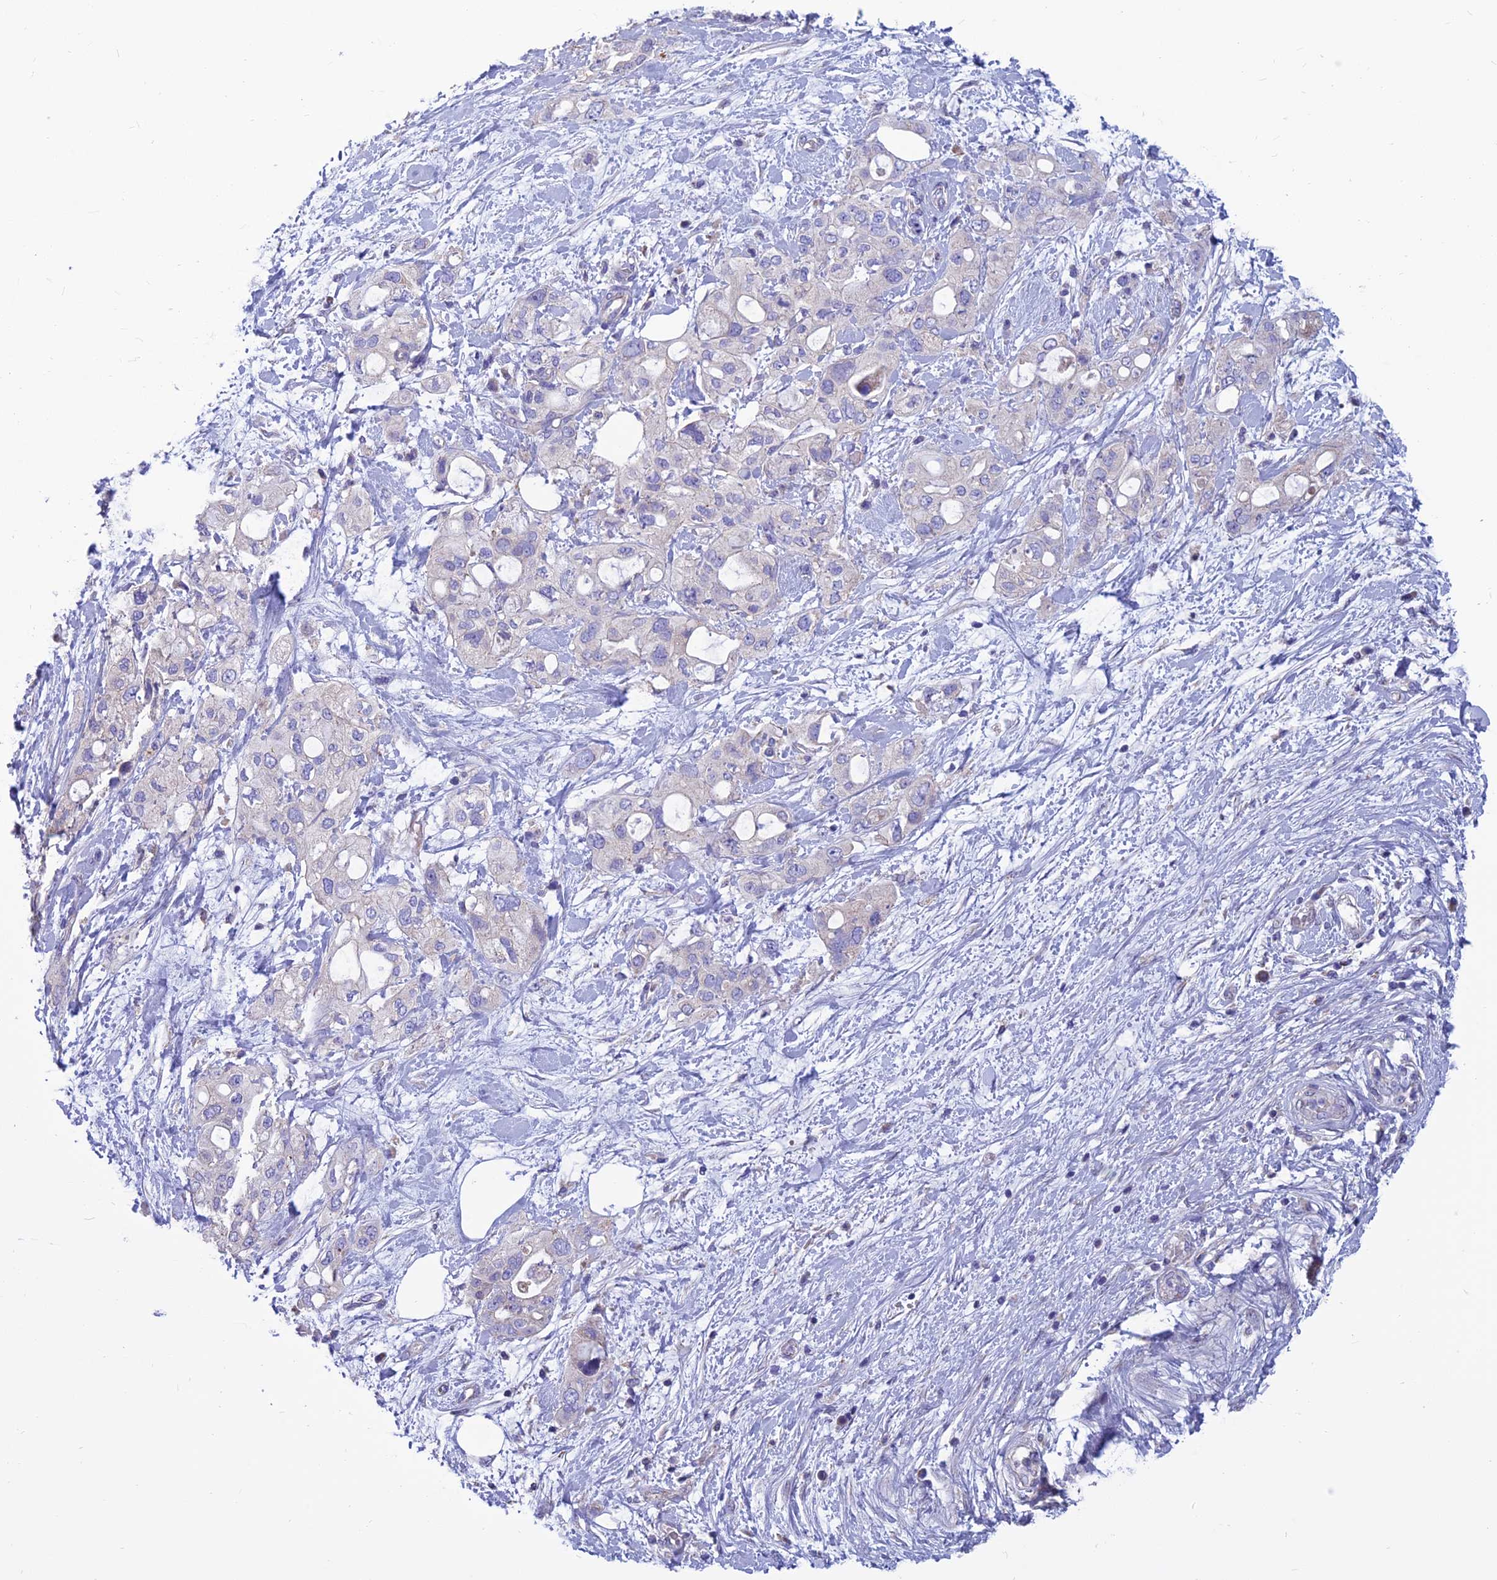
{"staining": {"intensity": "negative", "quantity": "none", "location": "none"}, "tissue": "pancreatic cancer", "cell_type": "Tumor cells", "image_type": "cancer", "snomed": [{"axis": "morphology", "description": "Inflammation, NOS"}, {"axis": "morphology", "description": "Adenocarcinoma, NOS"}, {"axis": "topography", "description": "Pancreas"}], "caption": "High magnification brightfield microscopy of pancreatic cancer stained with DAB (brown) and counterstained with hematoxylin (blue): tumor cells show no significant positivity.", "gene": "BHMT2", "patient": {"sex": "female", "age": 56}}